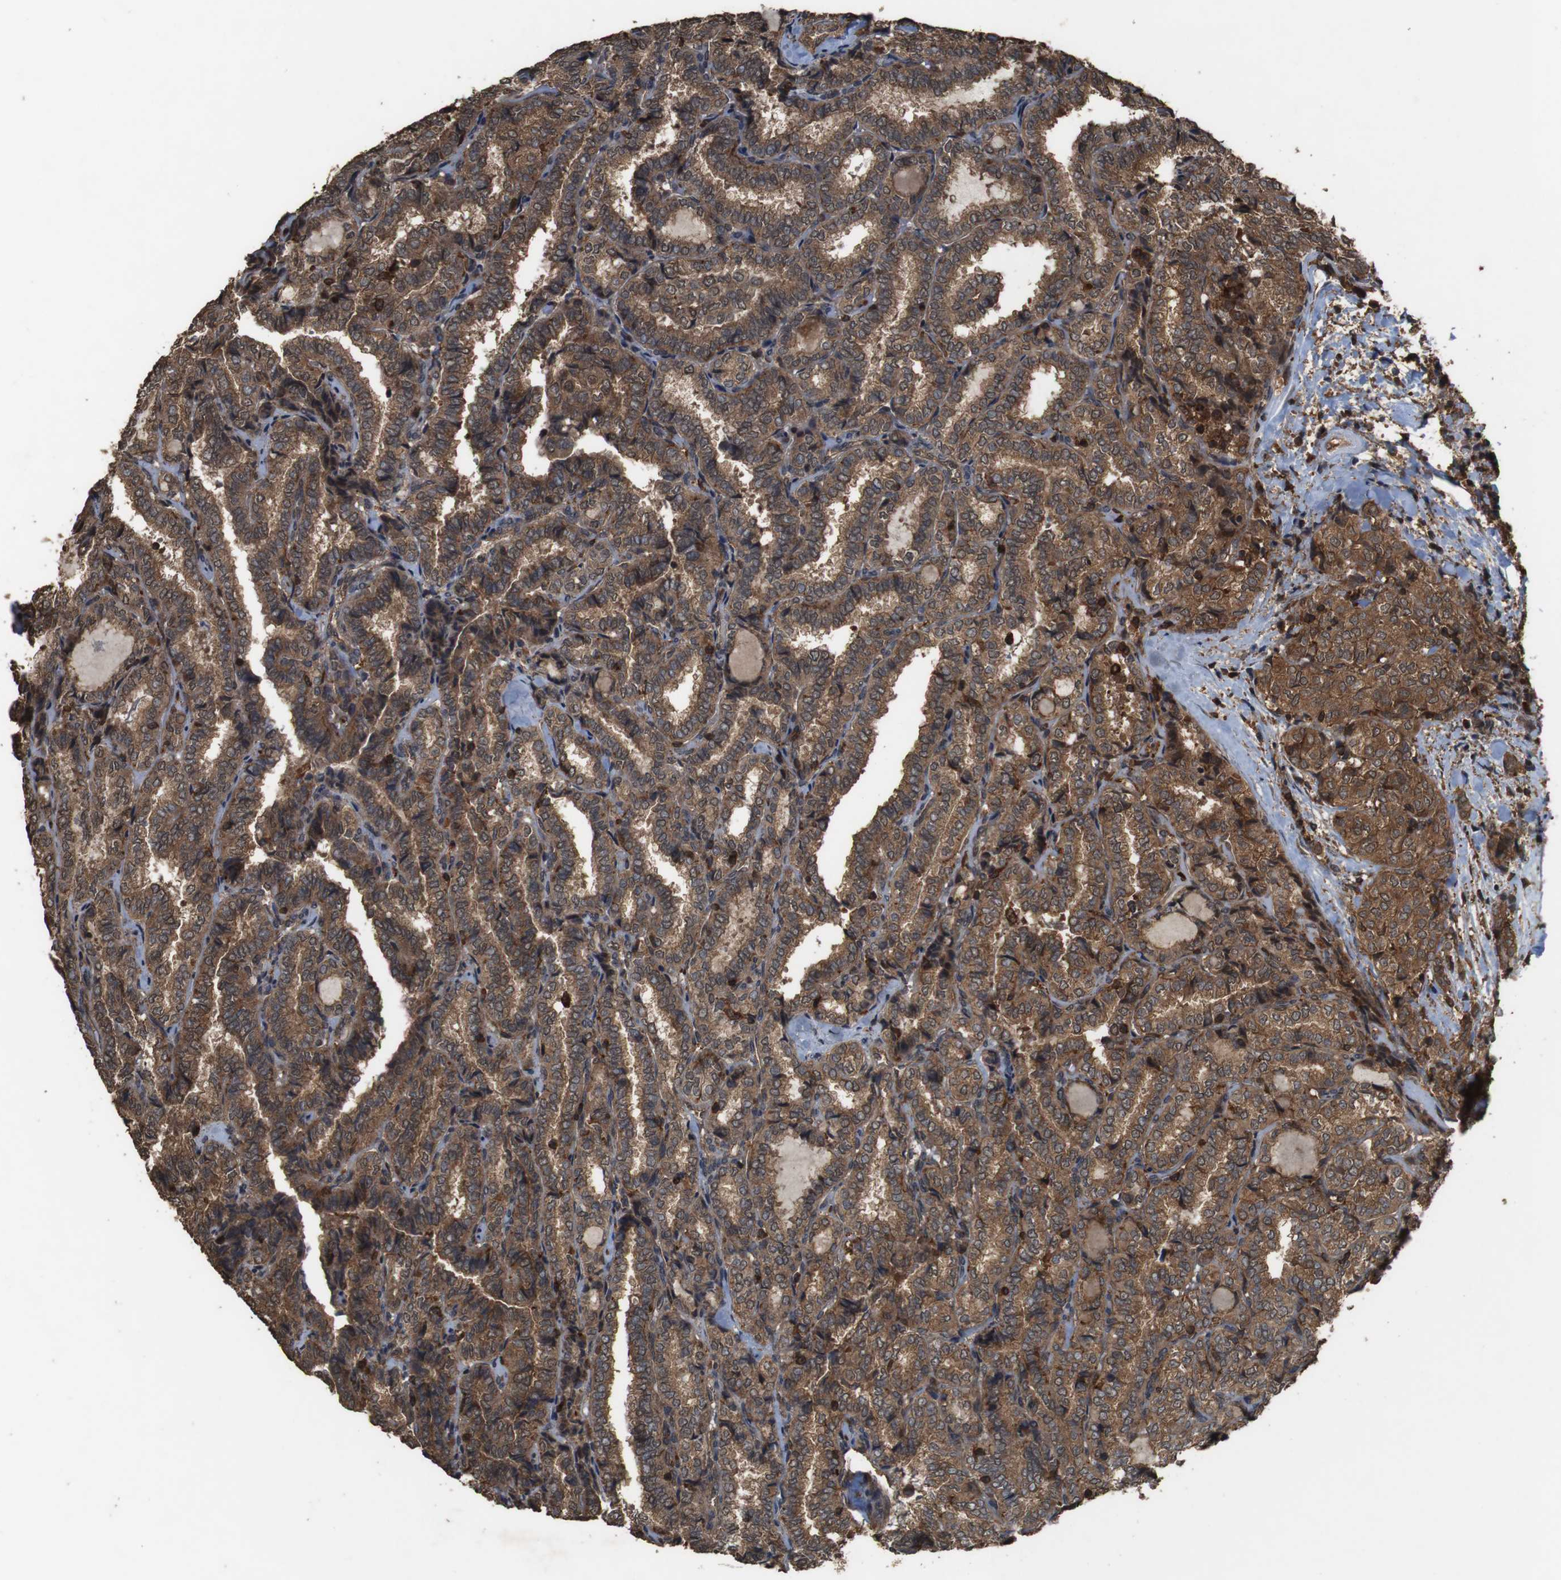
{"staining": {"intensity": "moderate", "quantity": ">75%", "location": "cytoplasmic/membranous"}, "tissue": "thyroid cancer", "cell_type": "Tumor cells", "image_type": "cancer", "snomed": [{"axis": "morphology", "description": "Normal tissue, NOS"}, {"axis": "morphology", "description": "Papillary adenocarcinoma, NOS"}, {"axis": "topography", "description": "Thyroid gland"}], "caption": "IHC (DAB (3,3'-diaminobenzidine)) staining of papillary adenocarcinoma (thyroid) reveals moderate cytoplasmic/membranous protein staining in about >75% of tumor cells. Nuclei are stained in blue.", "gene": "BAG4", "patient": {"sex": "female", "age": 30}}